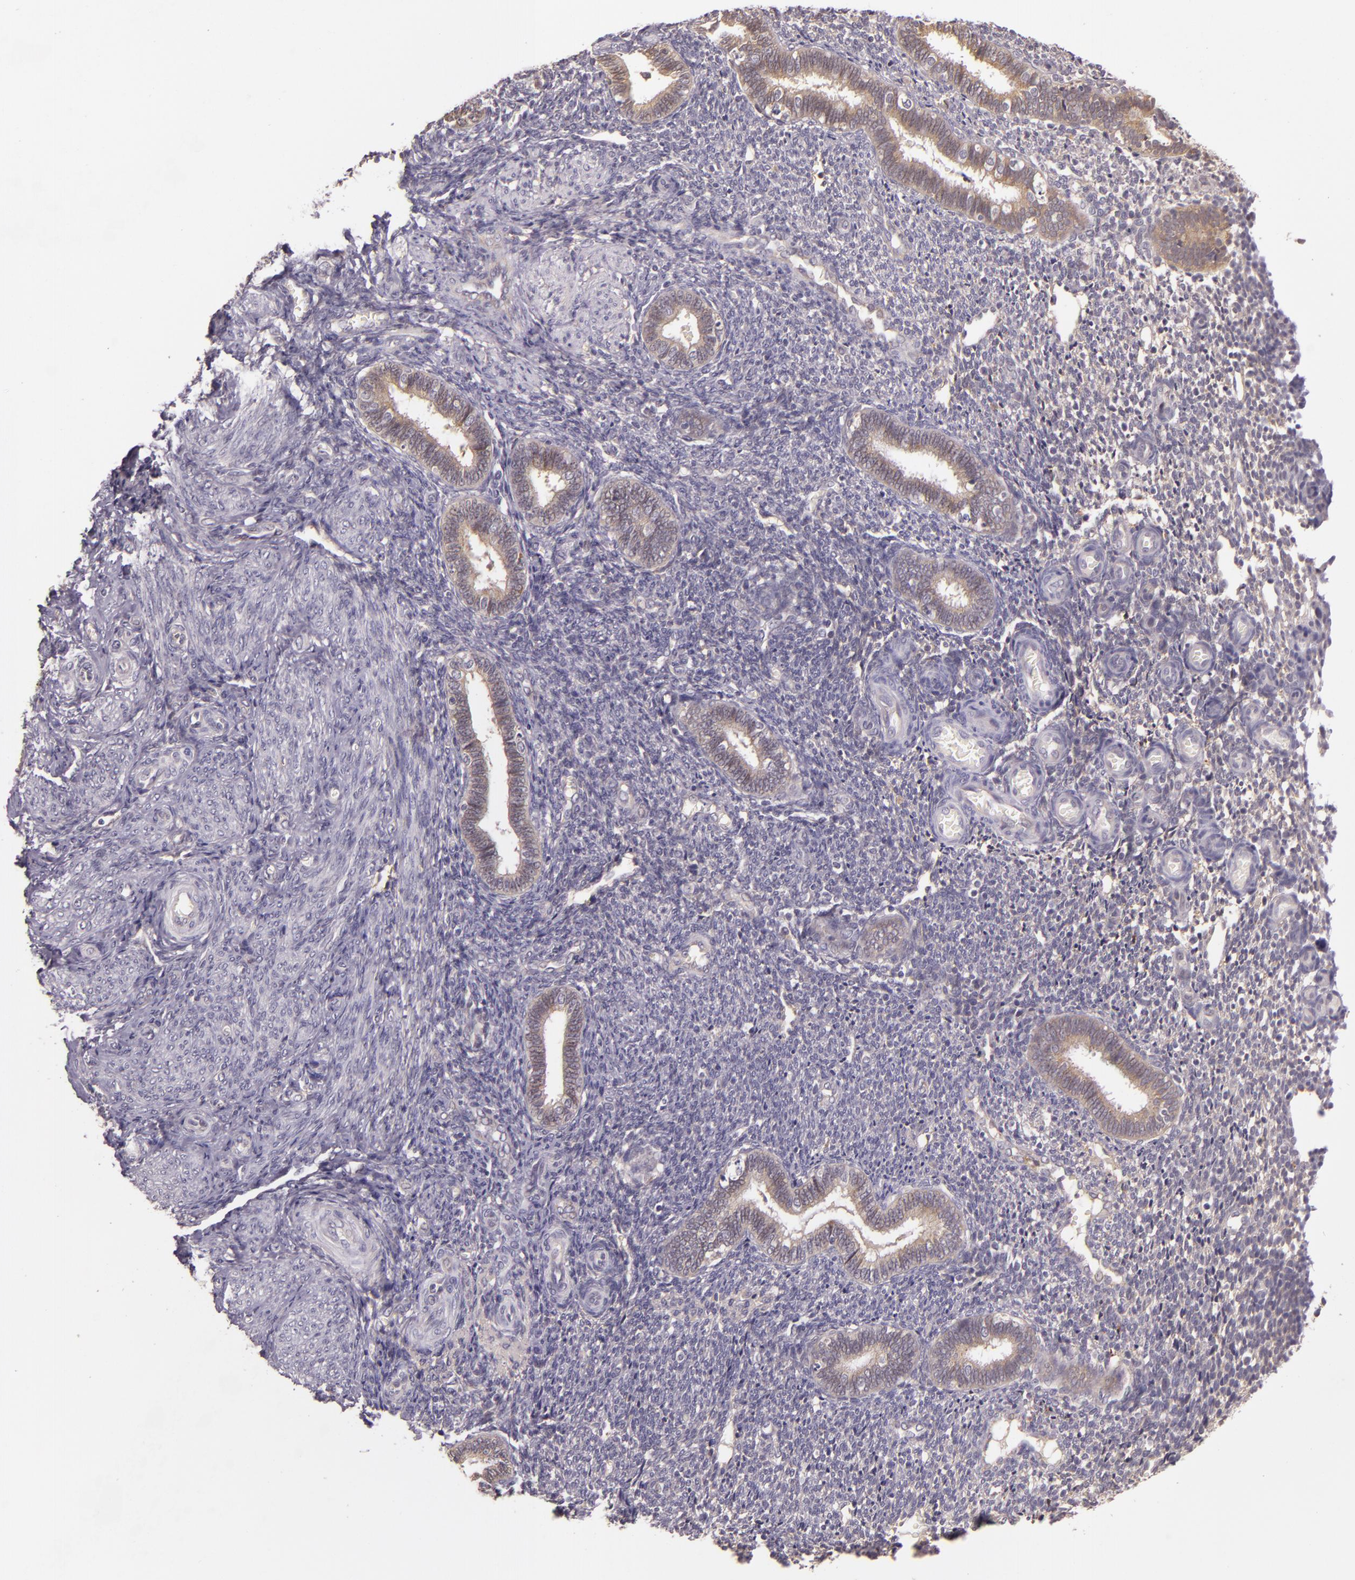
{"staining": {"intensity": "negative", "quantity": "none", "location": "none"}, "tissue": "endometrium", "cell_type": "Cells in endometrial stroma", "image_type": "normal", "snomed": [{"axis": "morphology", "description": "Normal tissue, NOS"}, {"axis": "topography", "description": "Endometrium"}], "caption": "Micrograph shows no significant protein staining in cells in endometrial stroma of unremarkable endometrium. Brightfield microscopy of immunohistochemistry stained with DAB (brown) and hematoxylin (blue), captured at high magnification.", "gene": "ARMH4", "patient": {"sex": "female", "age": 27}}